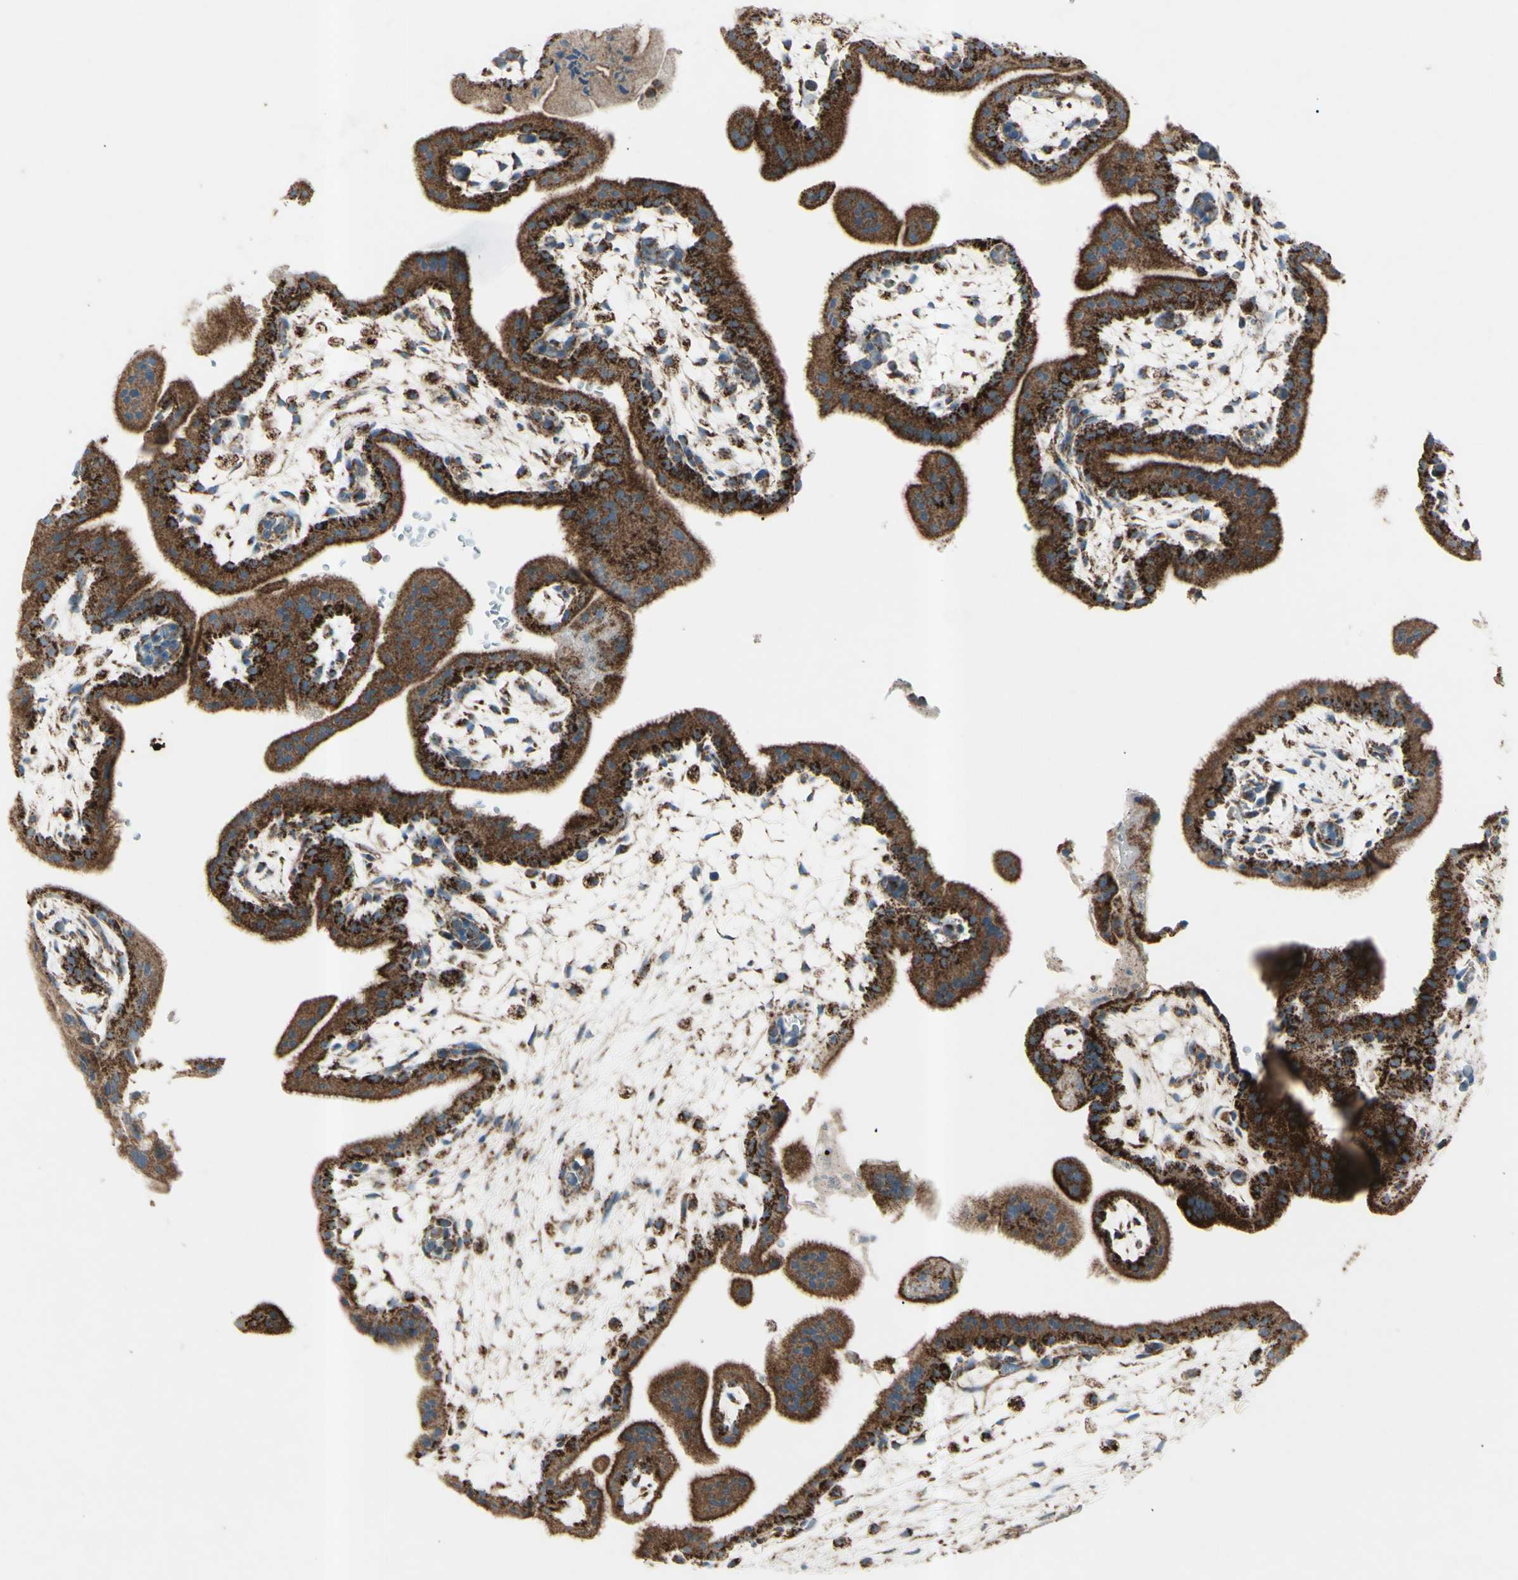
{"staining": {"intensity": "strong", "quantity": ">75%", "location": "cytoplasmic/membranous"}, "tissue": "placenta", "cell_type": "Decidual cells", "image_type": "normal", "snomed": [{"axis": "morphology", "description": "Normal tissue, NOS"}, {"axis": "topography", "description": "Placenta"}], "caption": "Placenta stained with immunohistochemistry (IHC) reveals strong cytoplasmic/membranous staining in about >75% of decidual cells. (Stains: DAB in brown, nuclei in blue, Microscopy: brightfield microscopy at high magnification).", "gene": "RHOT1", "patient": {"sex": "female", "age": 35}}